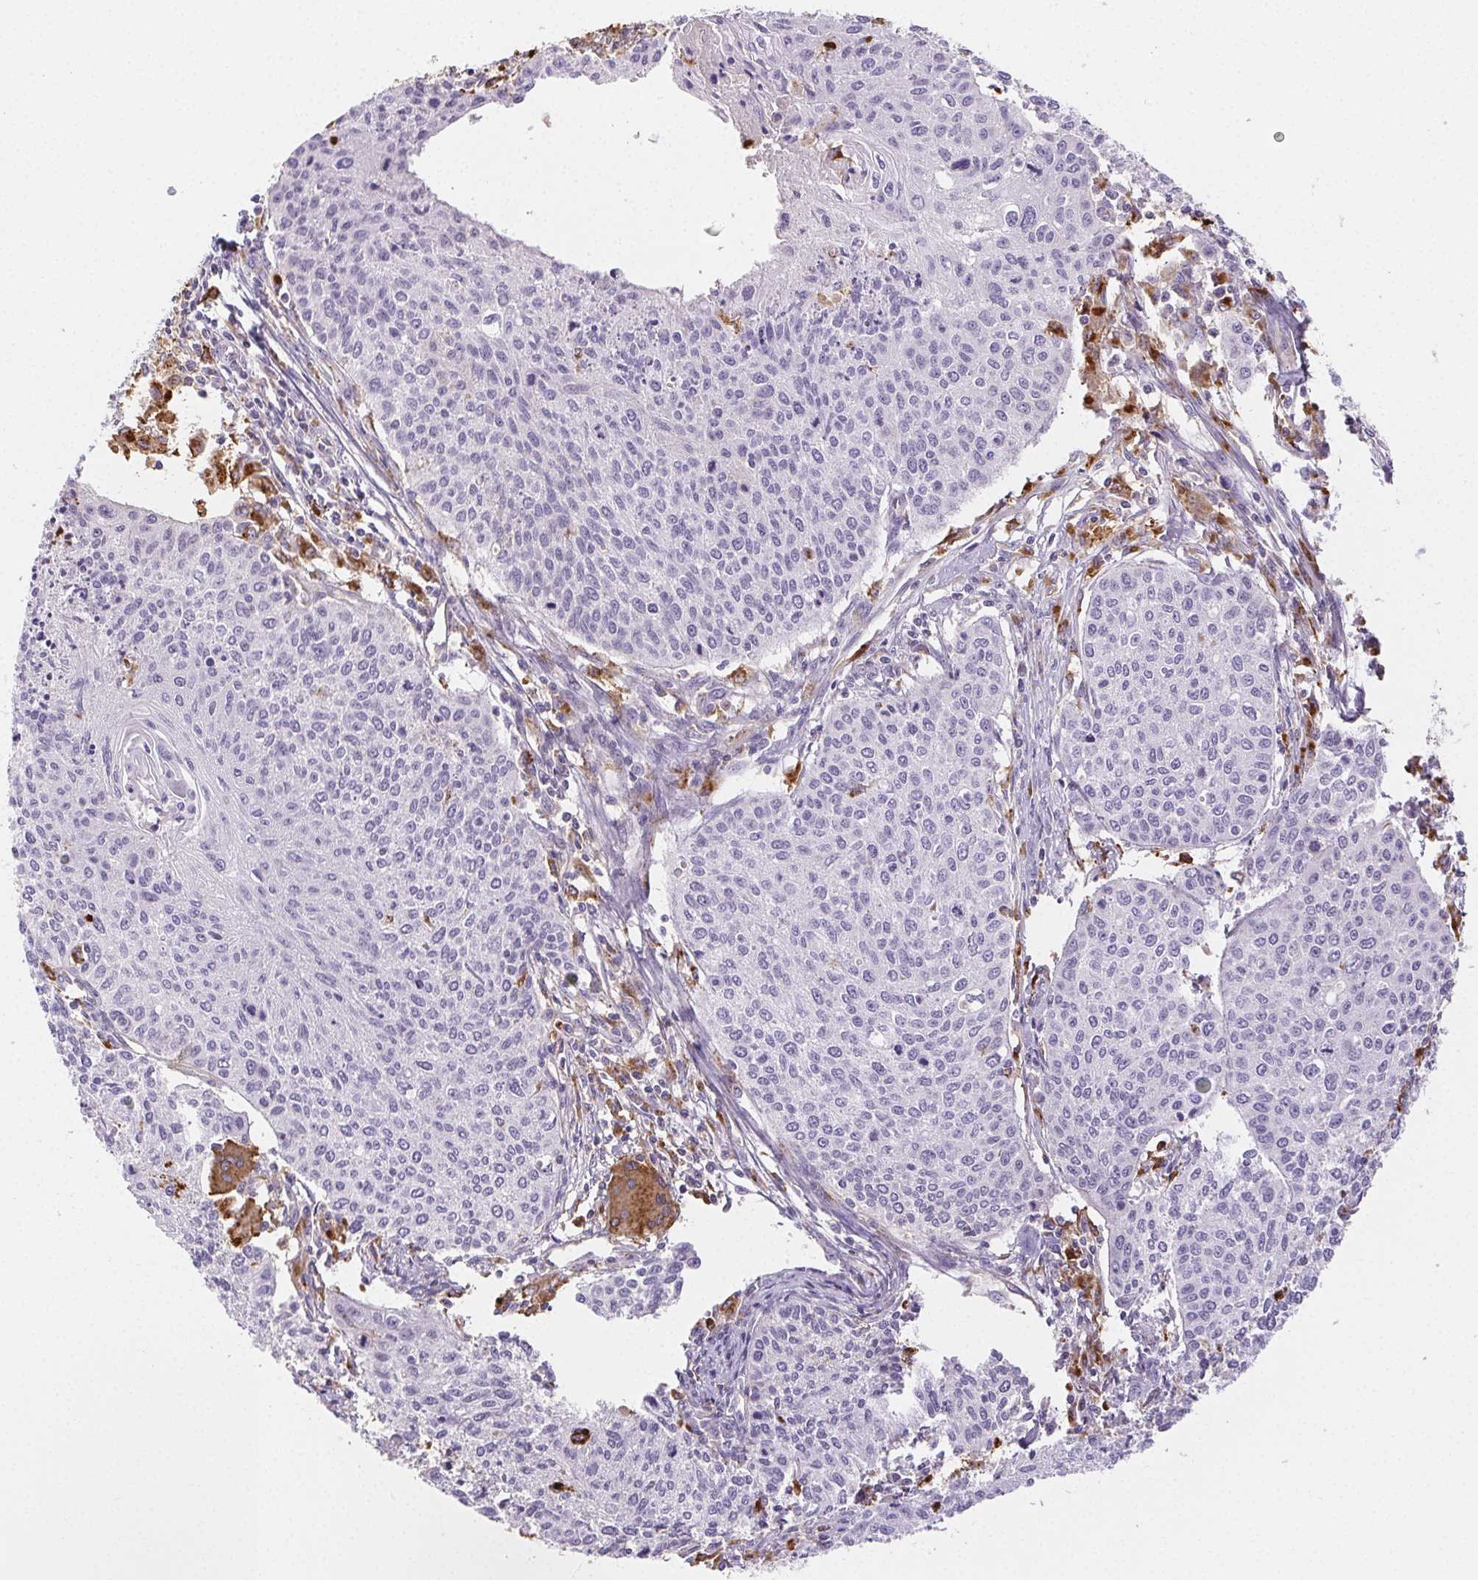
{"staining": {"intensity": "negative", "quantity": "none", "location": "none"}, "tissue": "cervical cancer", "cell_type": "Tumor cells", "image_type": "cancer", "snomed": [{"axis": "morphology", "description": "Squamous cell carcinoma, NOS"}, {"axis": "topography", "description": "Cervix"}], "caption": "A histopathology image of human cervical squamous cell carcinoma is negative for staining in tumor cells.", "gene": "LIPA", "patient": {"sex": "female", "age": 38}}